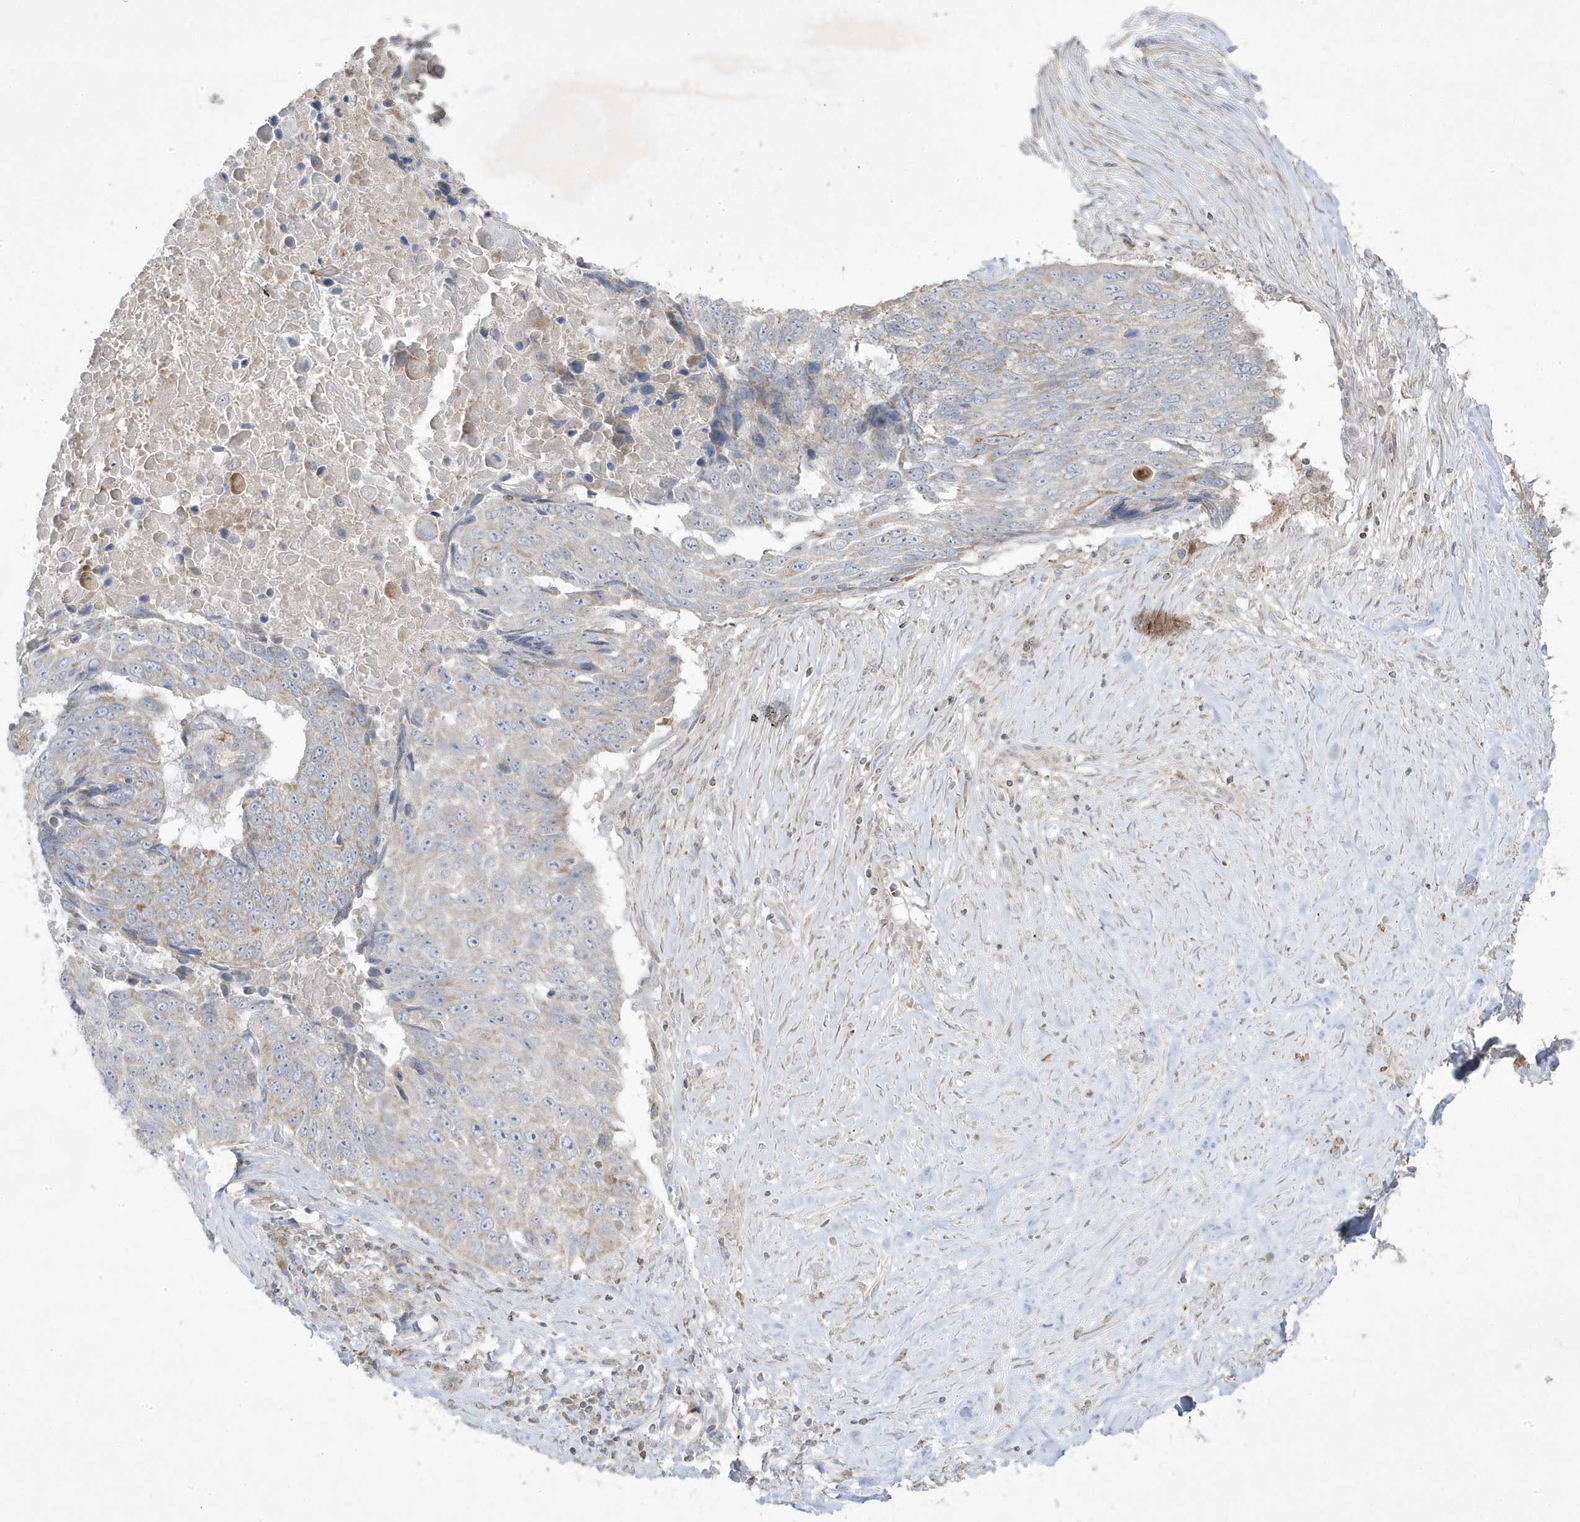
{"staining": {"intensity": "weak", "quantity": "25%-75%", "location": "cytoplasmic/membranous"}, "tissue": "lung cancer", "cell_type": "Tumor cells", "image_type": "cancer", "snomed": [{"axis": "morphology", "description": "Squamous cell carcinoma, NOS"}, {"axis": "topography", "description": "Lung"}], "caption": "Squamous cell carcinoma (lung) tissue exhibits weak cytoplasmic/membranous staining in about 25%-75% of tumor cells, visualized by immunohistochemistry.", "gene": "ADAMTSL3", "patient": {"sex": "male", "age": 66}}